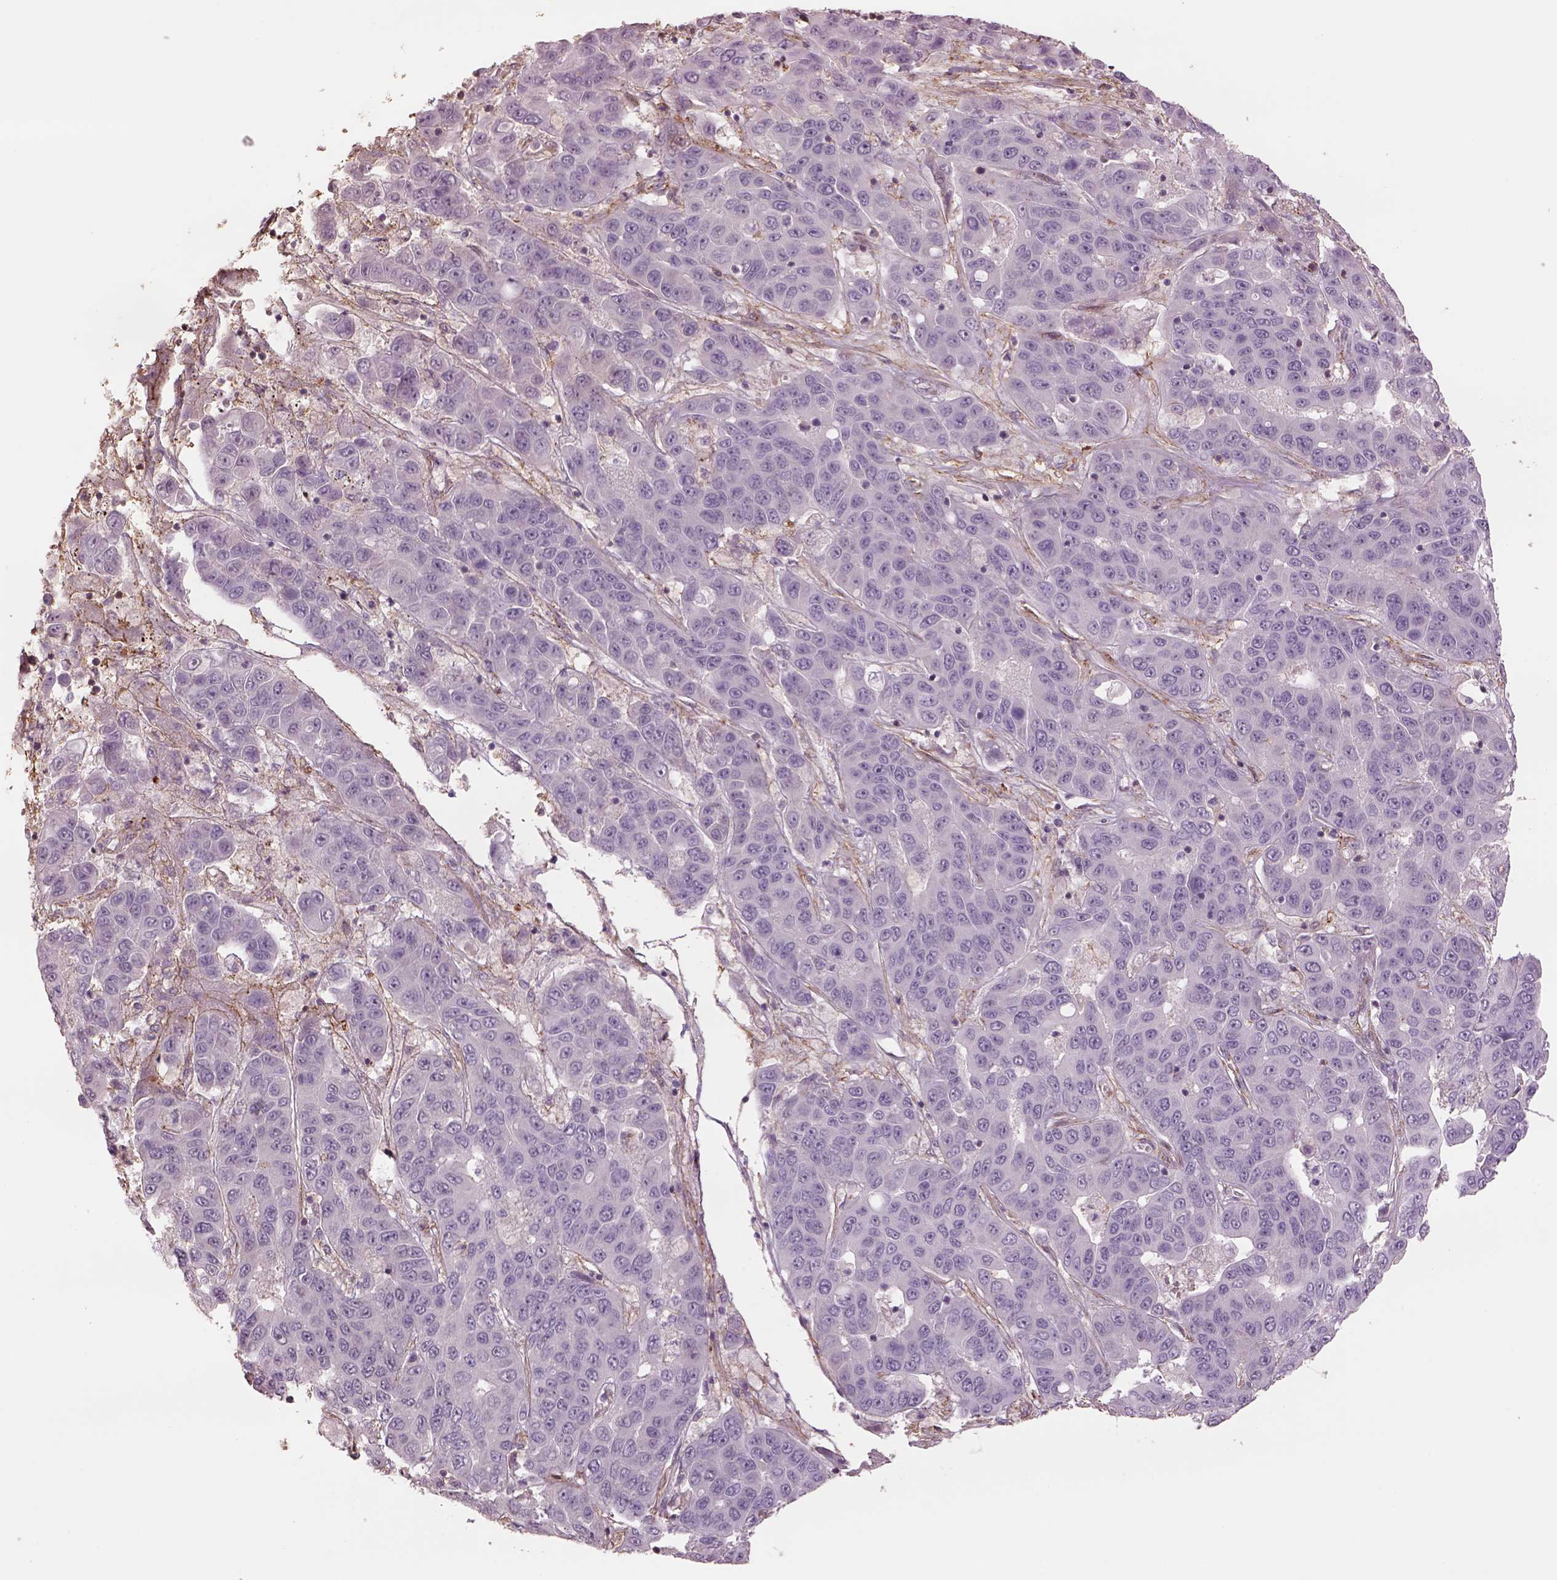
{"staining": {"intensity": "negative", "quantity": "none", "location": "none"}, "tissue": "liver cancer", "cell_type": "Tumor cells", "image_type": "cancer", "snomed": [{"axis": "morphology", "description": "Cholangiocarcinoma"}, {"axis": "topography", "description": "Liver"}], "caption": "The IHC image has no significant staining in tumor cells of liver cholangiocarcinoma tissue. The staining is performed using DAB brown chromogen with nuclei counter-stained in using hematoxylin.", "gene": "LIN7A", "patient": {"sex": "female", "age": 52}}